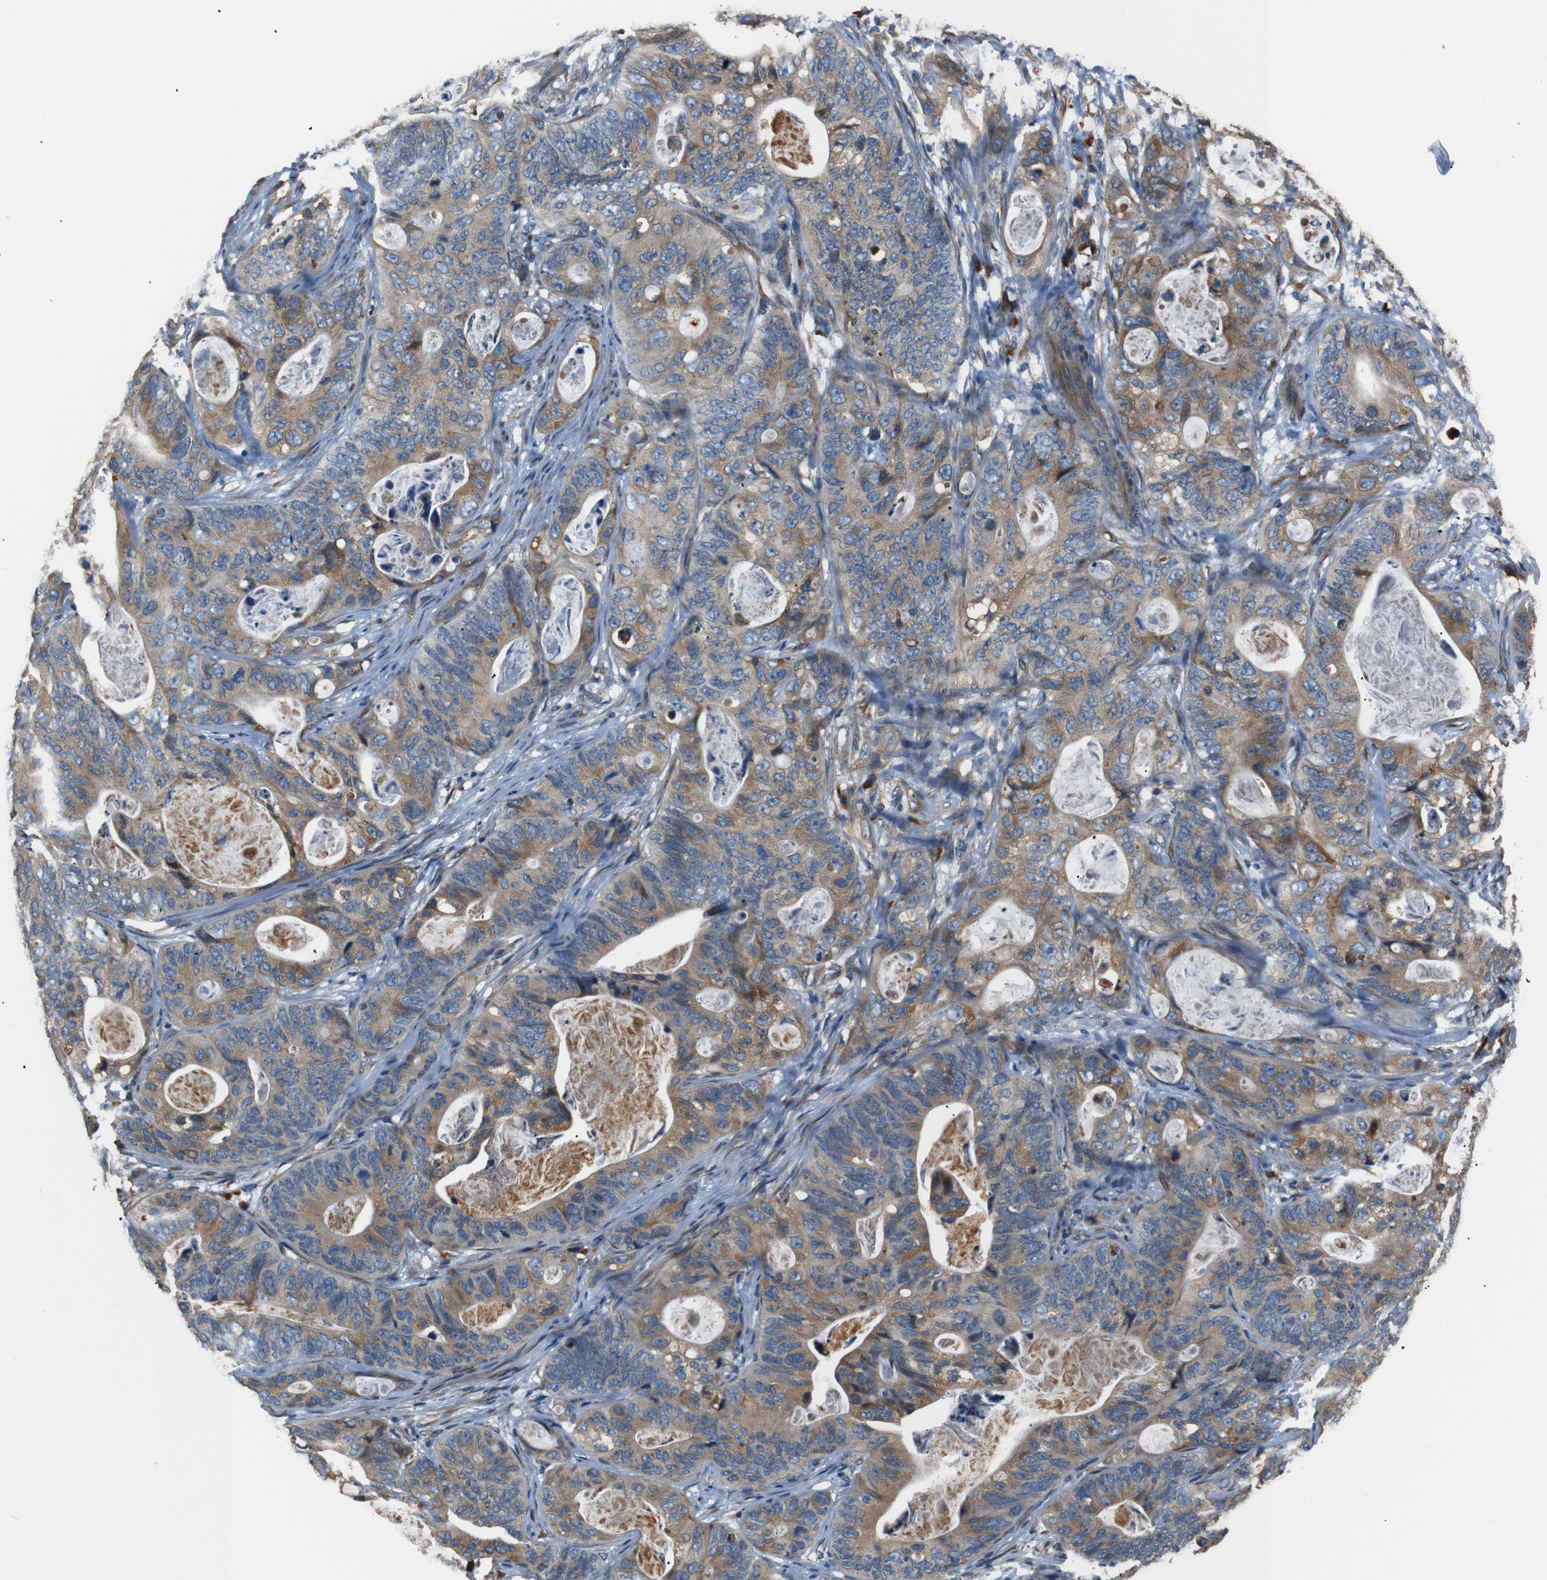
{"staining": {"intensity": "moderate", "quantity": ">75%", "location": "cytoplasmic/membranous"}, "tissue": "stomach cancer", "cell_type": "Tumor cells", "image_type": "cancer", "snomed": [{"axis": "morphology", "description": "Adenocarcinoma, NOS"}, {"axis": "topography", "description": "Stomach"}], "caption": "The micrograph exhibits staining of adenocarcinoma (stomach), revealing moderate cytoplasmic/membranous protein staining (brown color) within tumor cells.", "gene": "TMED2", "patient": {"sex": "female", "age": 89}}